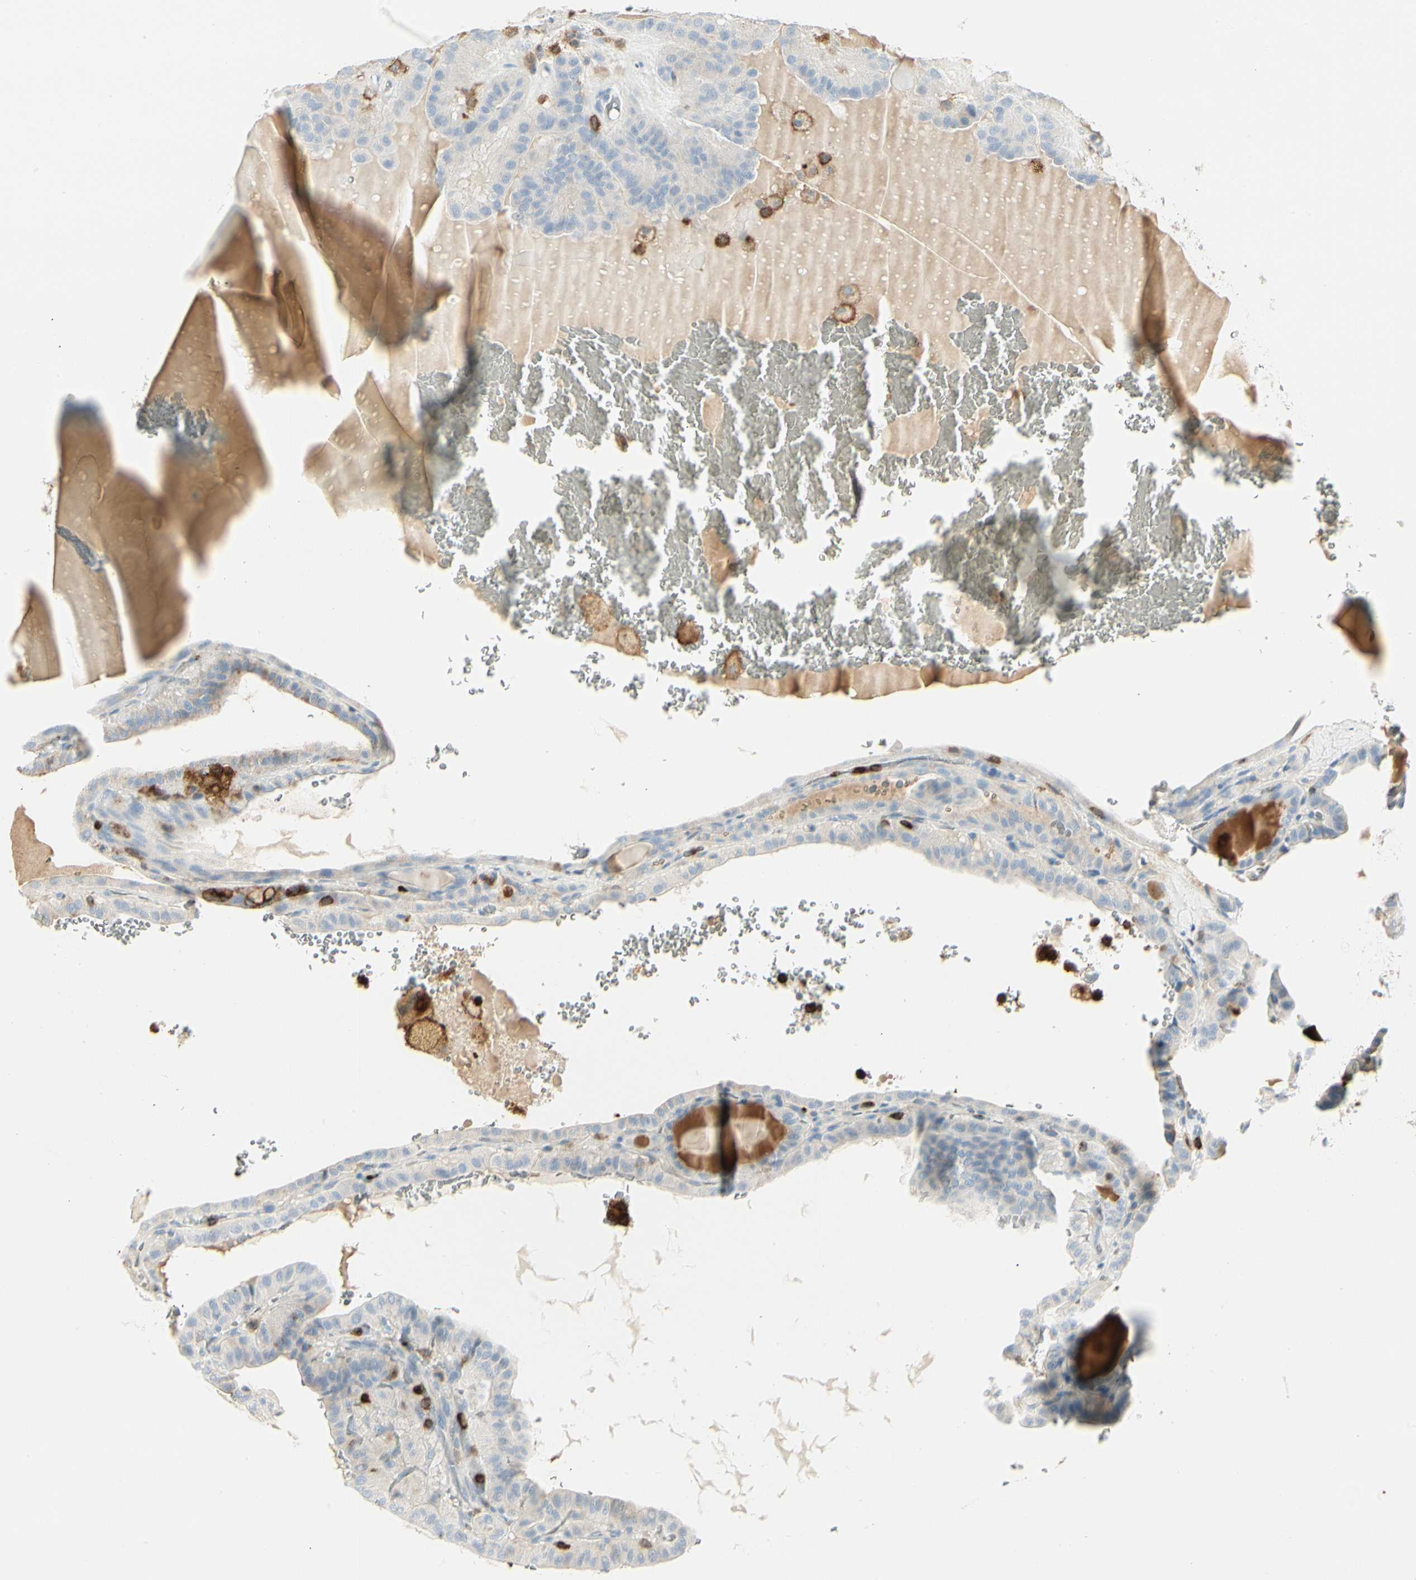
{"staining": {"intensity": "negative", "quantity": "none", "location": "none"}, "tissue": "thyroid cancer", "cell_type": "Tumor cells", "image_type": "cancer", "snomed": [{"axis": "morphology", "description": "Papillary adenocarcinoma, NOS"}, {"axis": "topography", "description": "Thyroid gland"}], "caption": "Thyroid cancer was stained to show a protein in brown. There is no significant expression in tumor cells.", "gene": "ITGB2", "patient": {"sex": "male", "age": 77}}